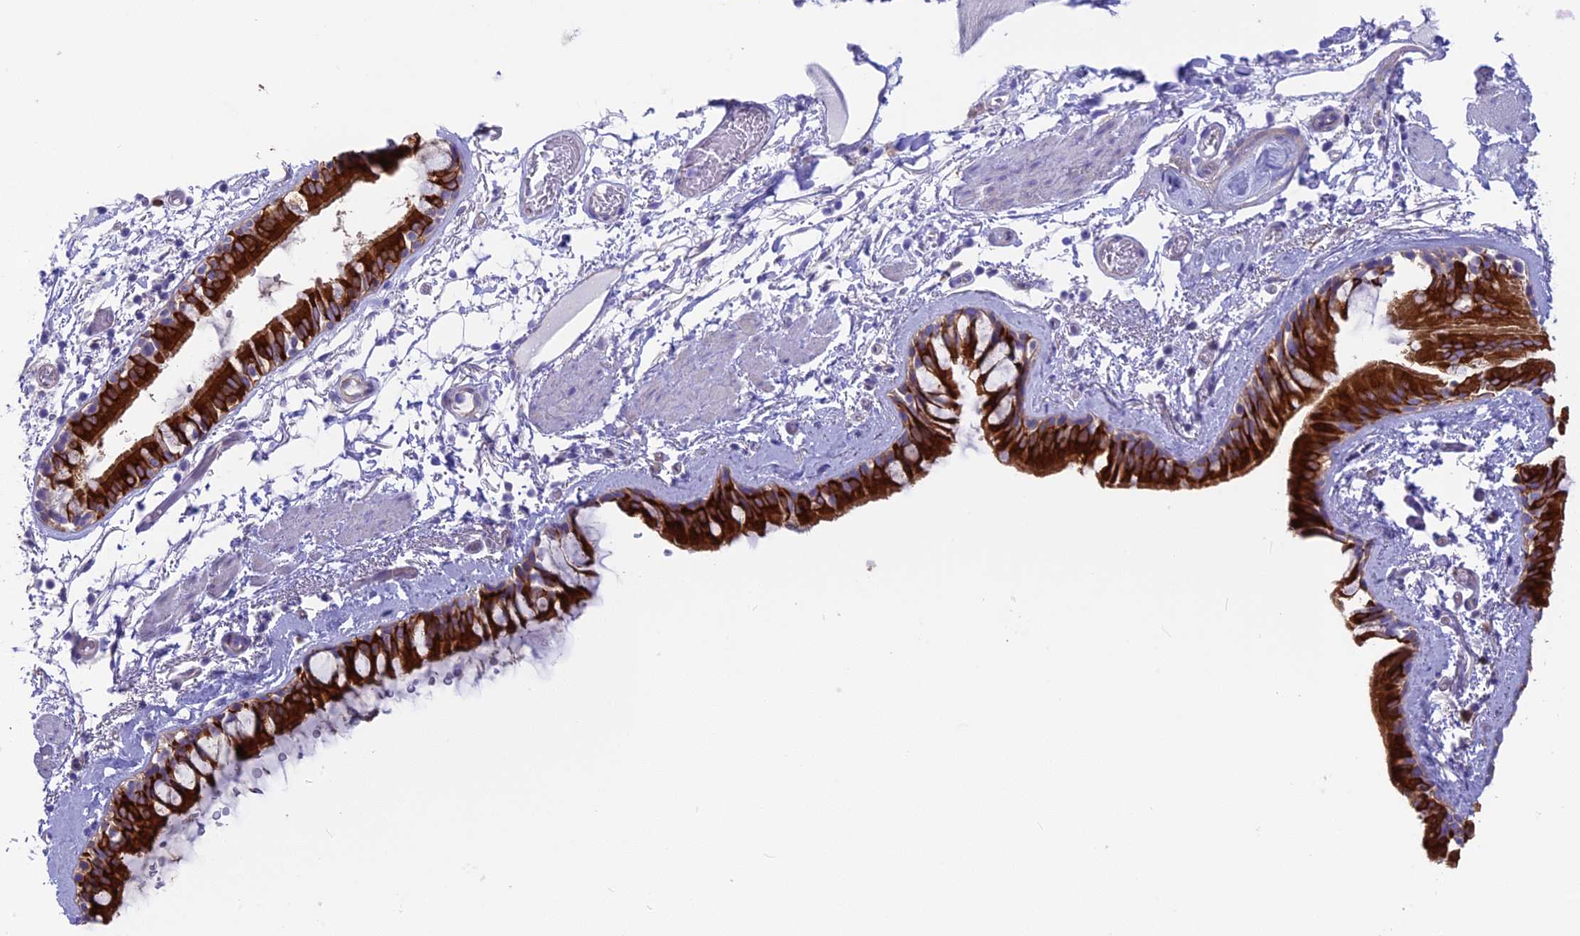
{"staining": {"intensity": "strong", "quantity": ">75%", "location": "cytoplasmic/membranous"}, "tissue": "bronchus", "cell_type": "Respiratory epithelial cells", "image_type": "normal", "snomed": [{"axis": "morphology", "description": "Normal tissue, NOS"}, {"axis": "topography", "description": "Cartilage tissue"}], "caption": "Brown immunohistochemical staining in unremarkable bronchus displays strong cytoplasmic/membranous expression in about >75% of respiratory epithelial cells. (Brightfield microscopy of DAB IHC at high magnification).", "gene": "LZTFL1", "patient": {"sex": "male", "age": 63}}